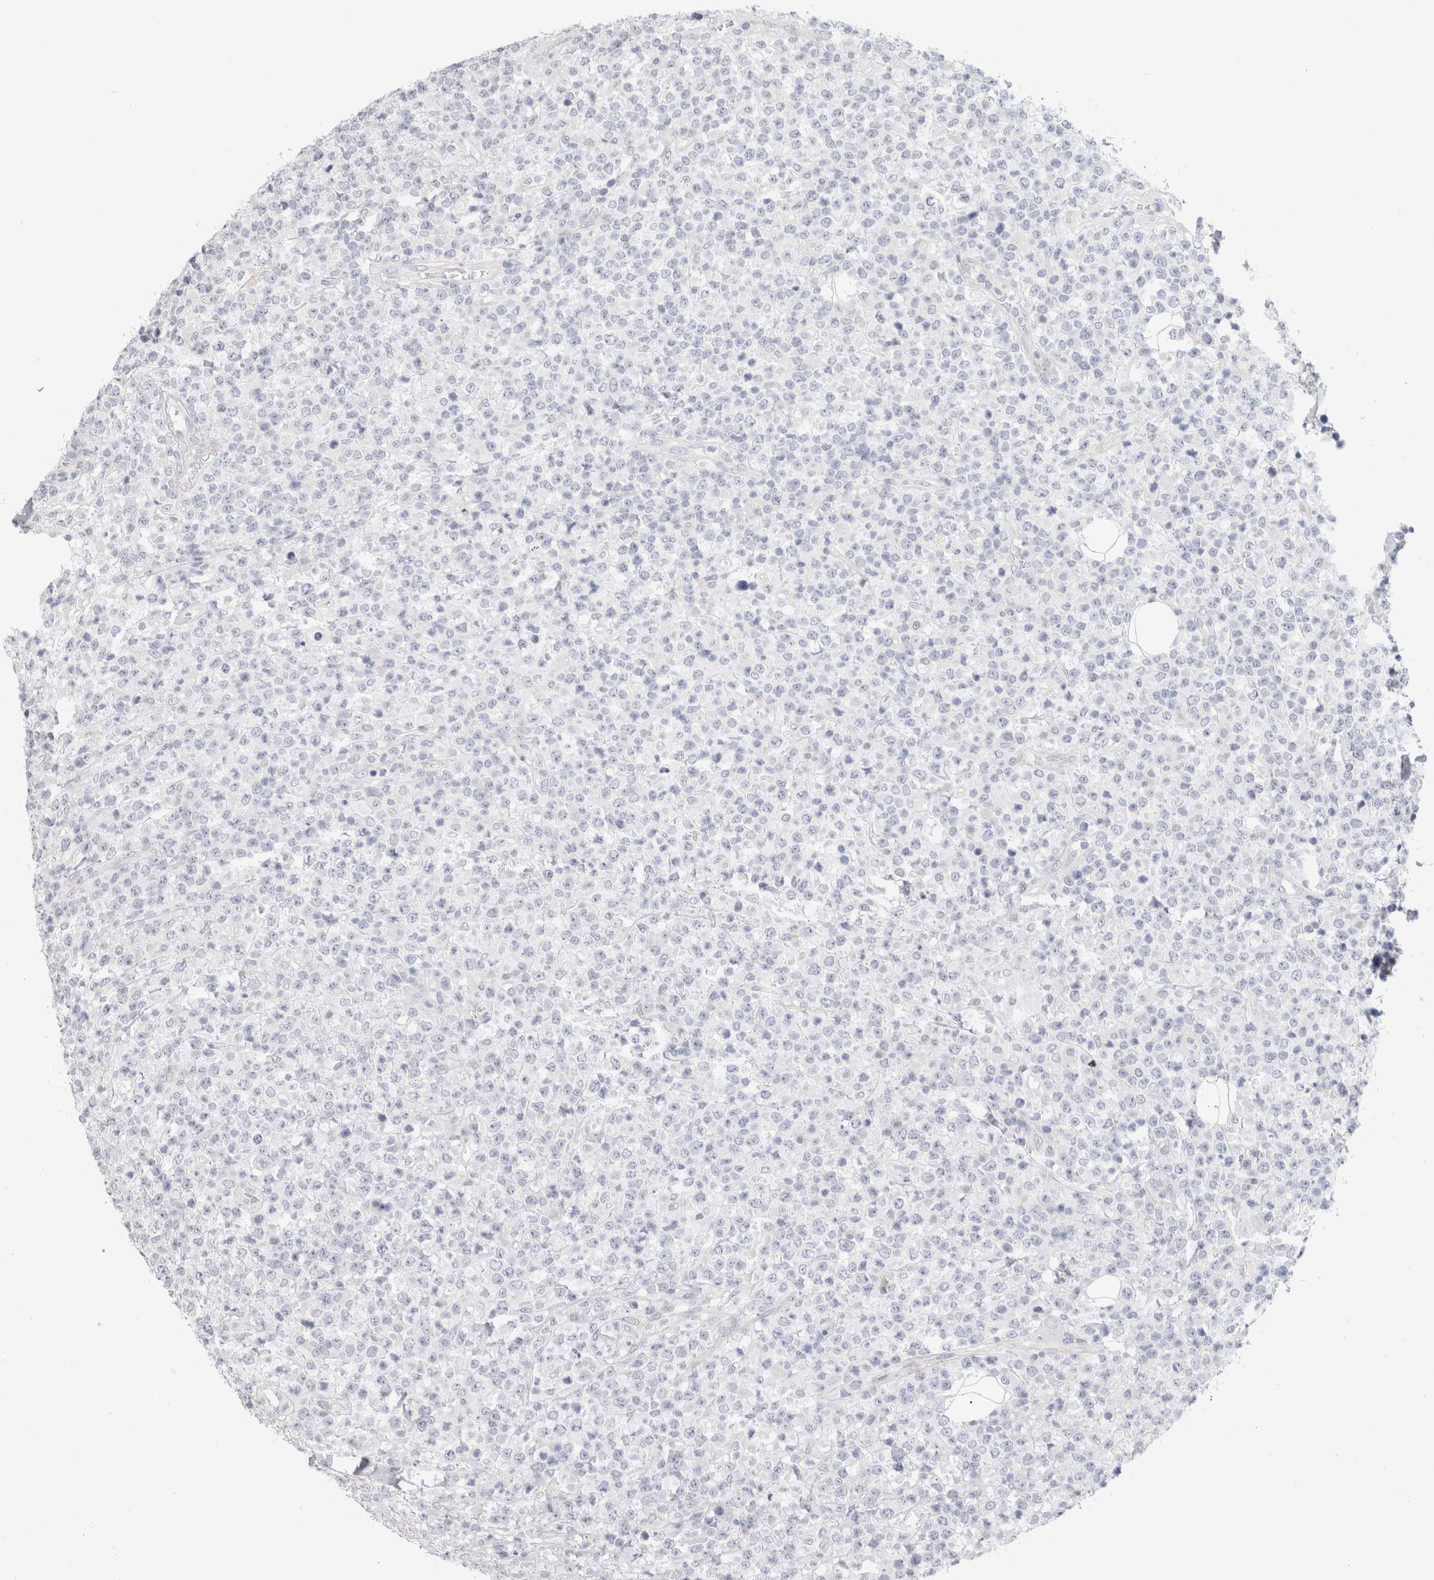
{"staining": {"intensity": "negative", "quantity": "none", "location": "none"}, "tissue": "lymphoma", "cell_type": "Tumor cells", "image_type": "cancer", "snomed": [{"axis": "morphology", "description": "Malignant lymphoma, non-Hodgkin's type, High grade"}, {"axis": "topography", "description": "Colon"}], "caption": "Malignant lymphoma, non-Hodgkin's type (high-grade) was stained to show a protein in brown. There is no significant expression in tumor cells.", "gene": "AFP", "patient": {"sex": "female", "age": 53}}